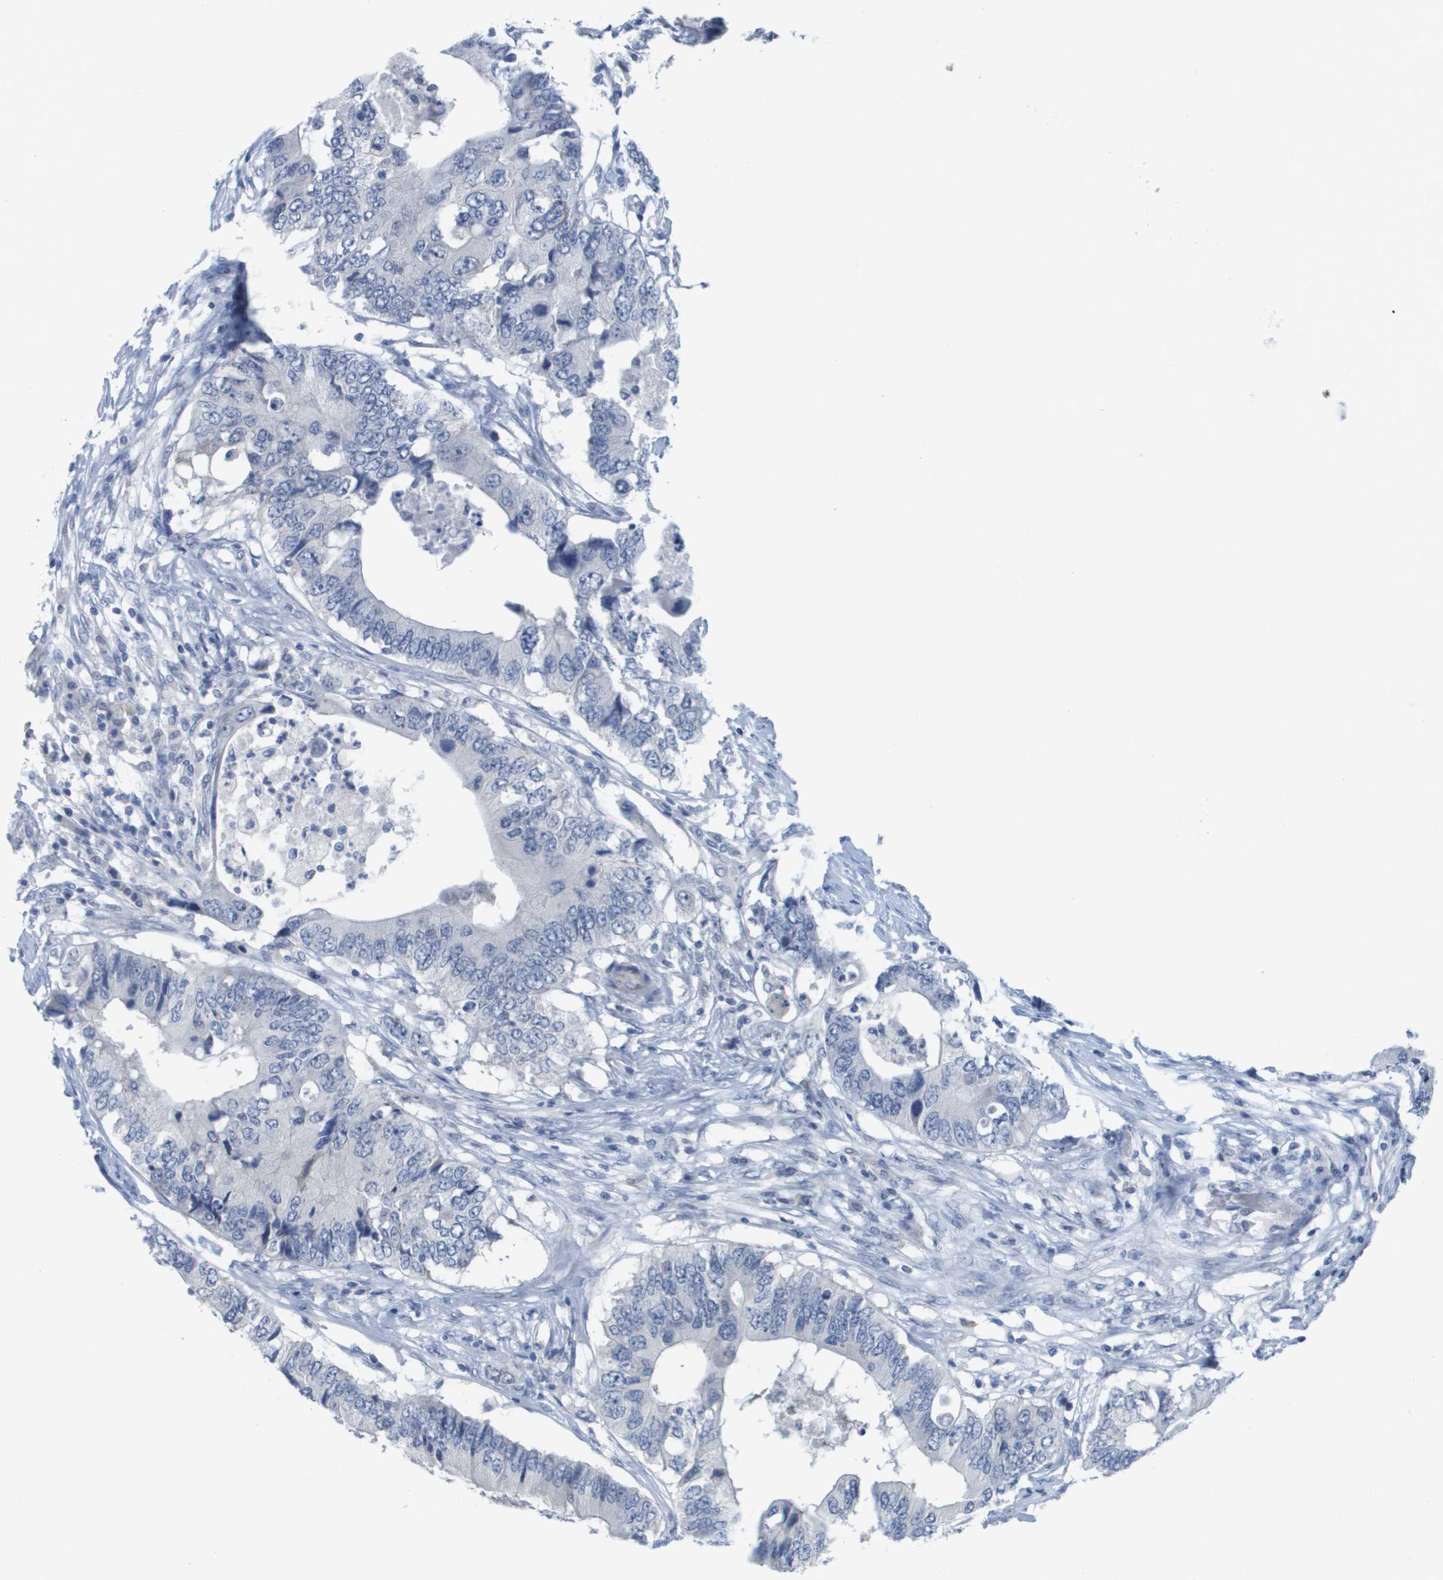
{"staining": {"intensity": "weak", "quantity": "<25%", "location": "cytoplasmic/membranous"}, "tissue": "colorectal cancer", "cell_type": "Tumor cells", "image_type": "cancer", "snomed": [{"axis": "morphology", "description": "Adenocarcinoma, NOS"}, {"axis": "topography", "description": "Colon"}], "caption": "Tumor cells are negative for brown protein staining in colorectal adenocarcinoma.", "gene": "PDE4A", "patient": {"sex": "male", "age": 71}}